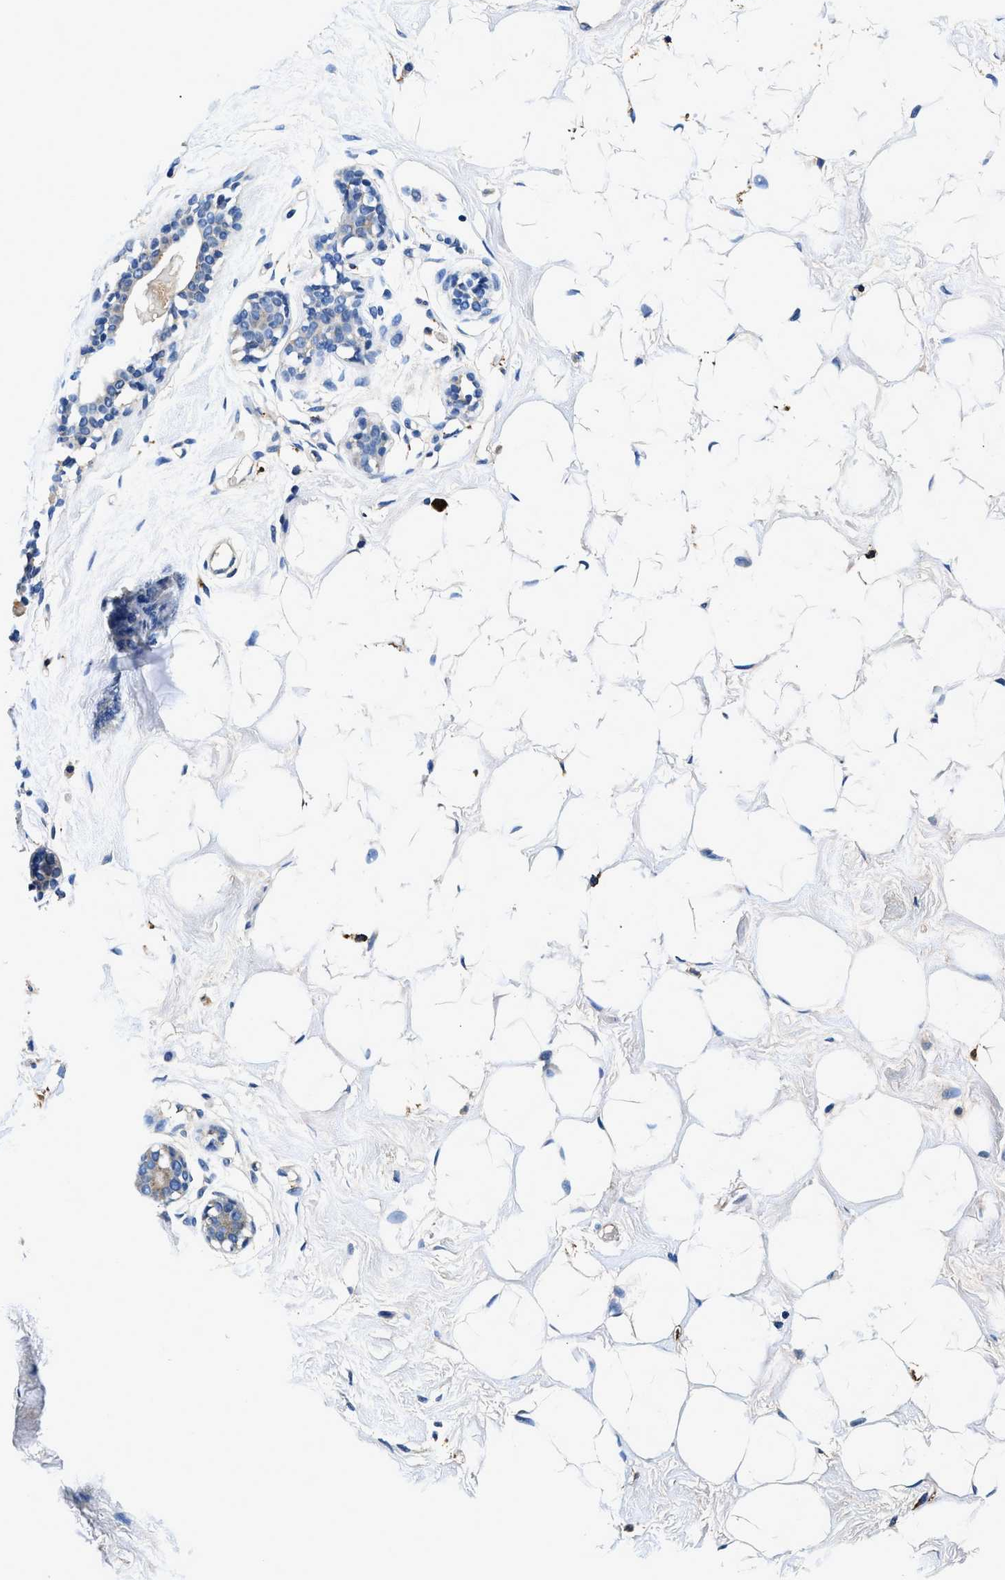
{"staining": {"intensity": "negative", "quantity": "none", "location": "none"}, "tissue": "breast", "cell_type": "Adipocytes", "image_type": "normal", "snomed": [{"axis": "morphology", "description": "Normal tissue, NOS"}, {"axis": "topography", "description": "Breast"}], "caption": "DAB immunohistochemical staining of normal human breast reveals no significant staining in adipocytes.", "gene": "ZFAND3", "patient": {"sex": "female", "age": 23}}